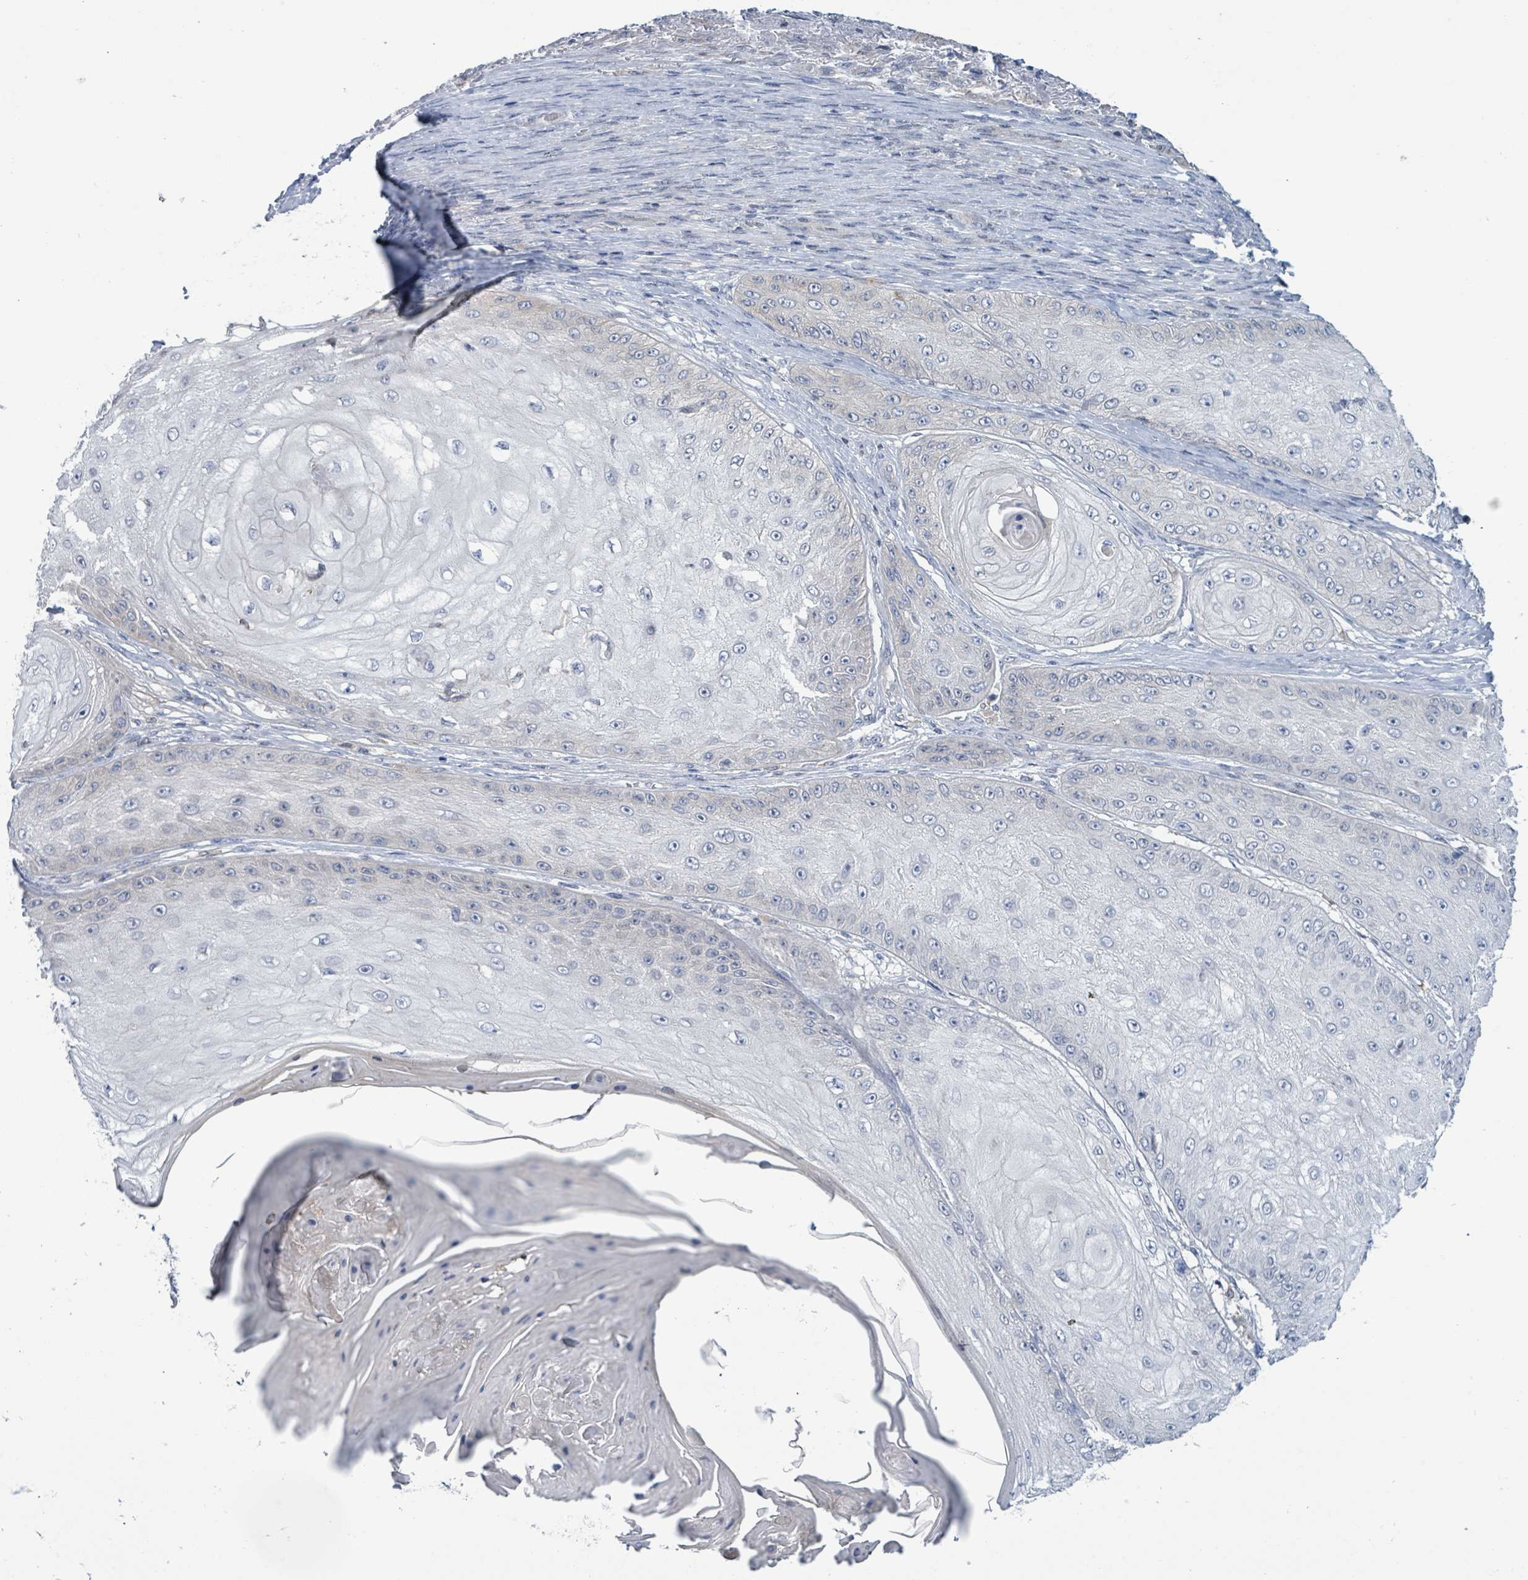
{"staining": {"intensity": "negative", "quantity": "none", "location": "none"}, "tissue": "skin cancer", "cell_type": "Tumor cells", "image_type": "cancer", "snomed": [{"axis": "morphology", "description": "Squamous cell carcinoma, NOS"}, {"axis": "topography", "description": "Skin"}], "caption": "This histopathology image is of skin cancer stained with immunohistochemistry to label a protein in brown with the nuclei are counter-stained blue. There is no expression in tumor cells.", "gene": "DGKZ", "patient": {"sex": "male", "age": 70}}